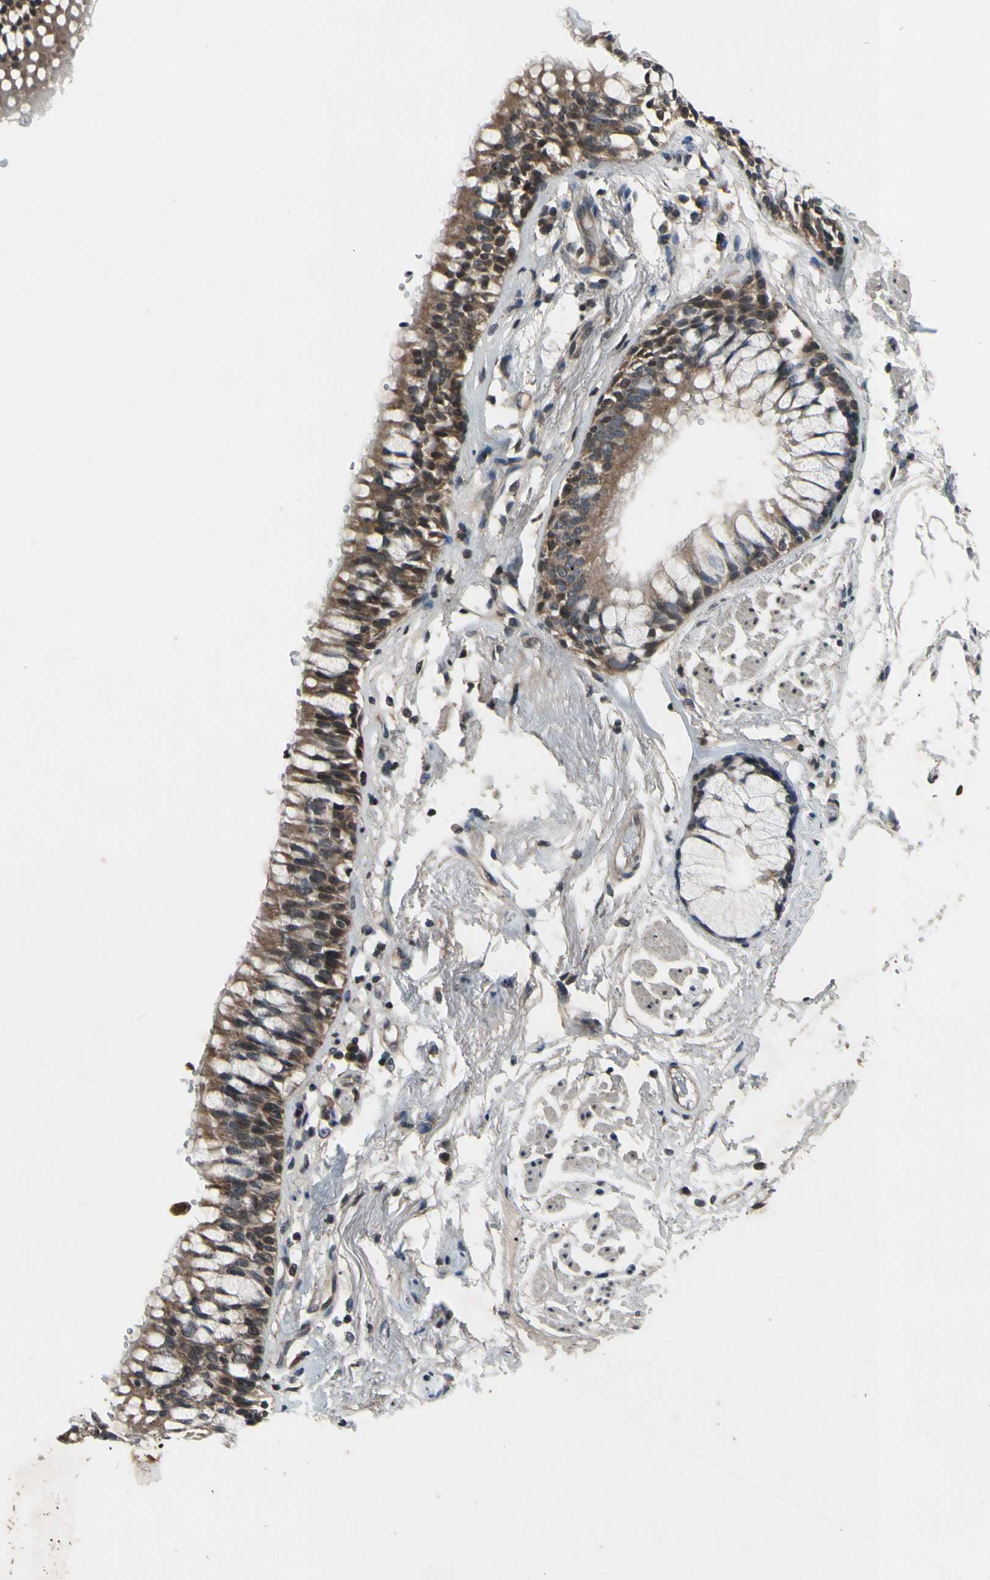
{"staining": {"intensity": "weak", "quantity": ">75%", "location": "cytoplasmic/membranous"}, "tissue": "adipose tissue", "cell_type": "Adipocytes", "image_type": "normal", "snomed": [{"axis": "morphology", "description": "Normal tissue, NOS"}, {"axis": "topography", "description": "Cartilage tissue"}, {"axis": "topography", "description": "Bronchus"}], "caption": "High-magnification brightfield microscopy of benign adipose tissue stained with DAB (brown) and counterstained with hematoxylin (blue). adipocytes exhibit weak cytoplasmic/membranous positivity is present in approximately>75% of cells.", "gene": "MBTPS2", "patient": {"sex": "female", "age": 73}}